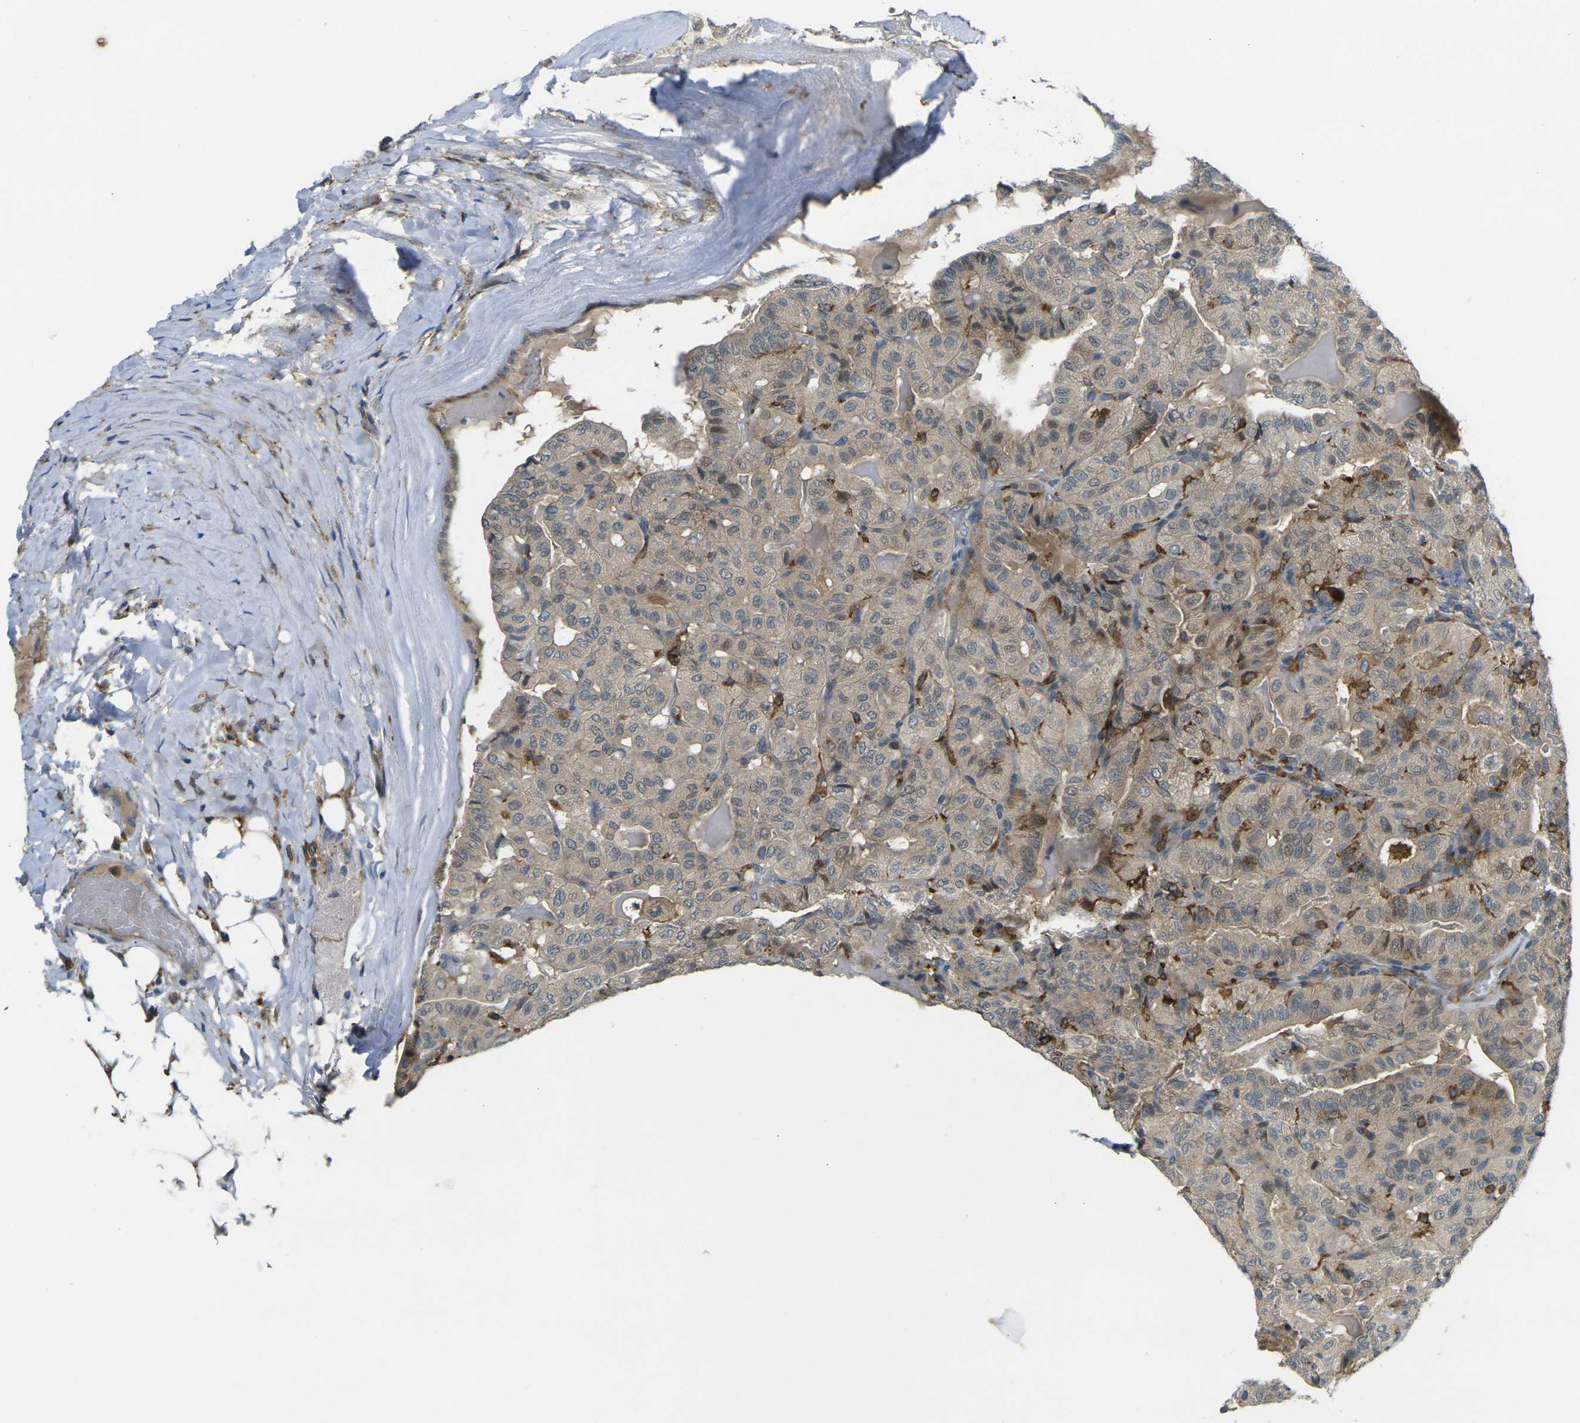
{"staining": {"intensity": "weak", "quantity": ">75%", "location": "cytoplasmic/membranous,nuclear"}, "tissue": "thyroid cancer", "cell_type": "Tumor cells", "image_type": "cancer", "snomed": [{"axis": "morphology", "description": "Papillary adenocarcinoma, NOS"}, {"axis": "topography", "description": "Thyroid gland"}], "caption": "Immunohistochemical staining of human thyroid cancer demonstrates weak cytoplasmic/membranous and nuclear protein staining in approximately >75% of tumor cells.", "gene": "PIGL", "patient": {"sex": "male", "age": 77}}